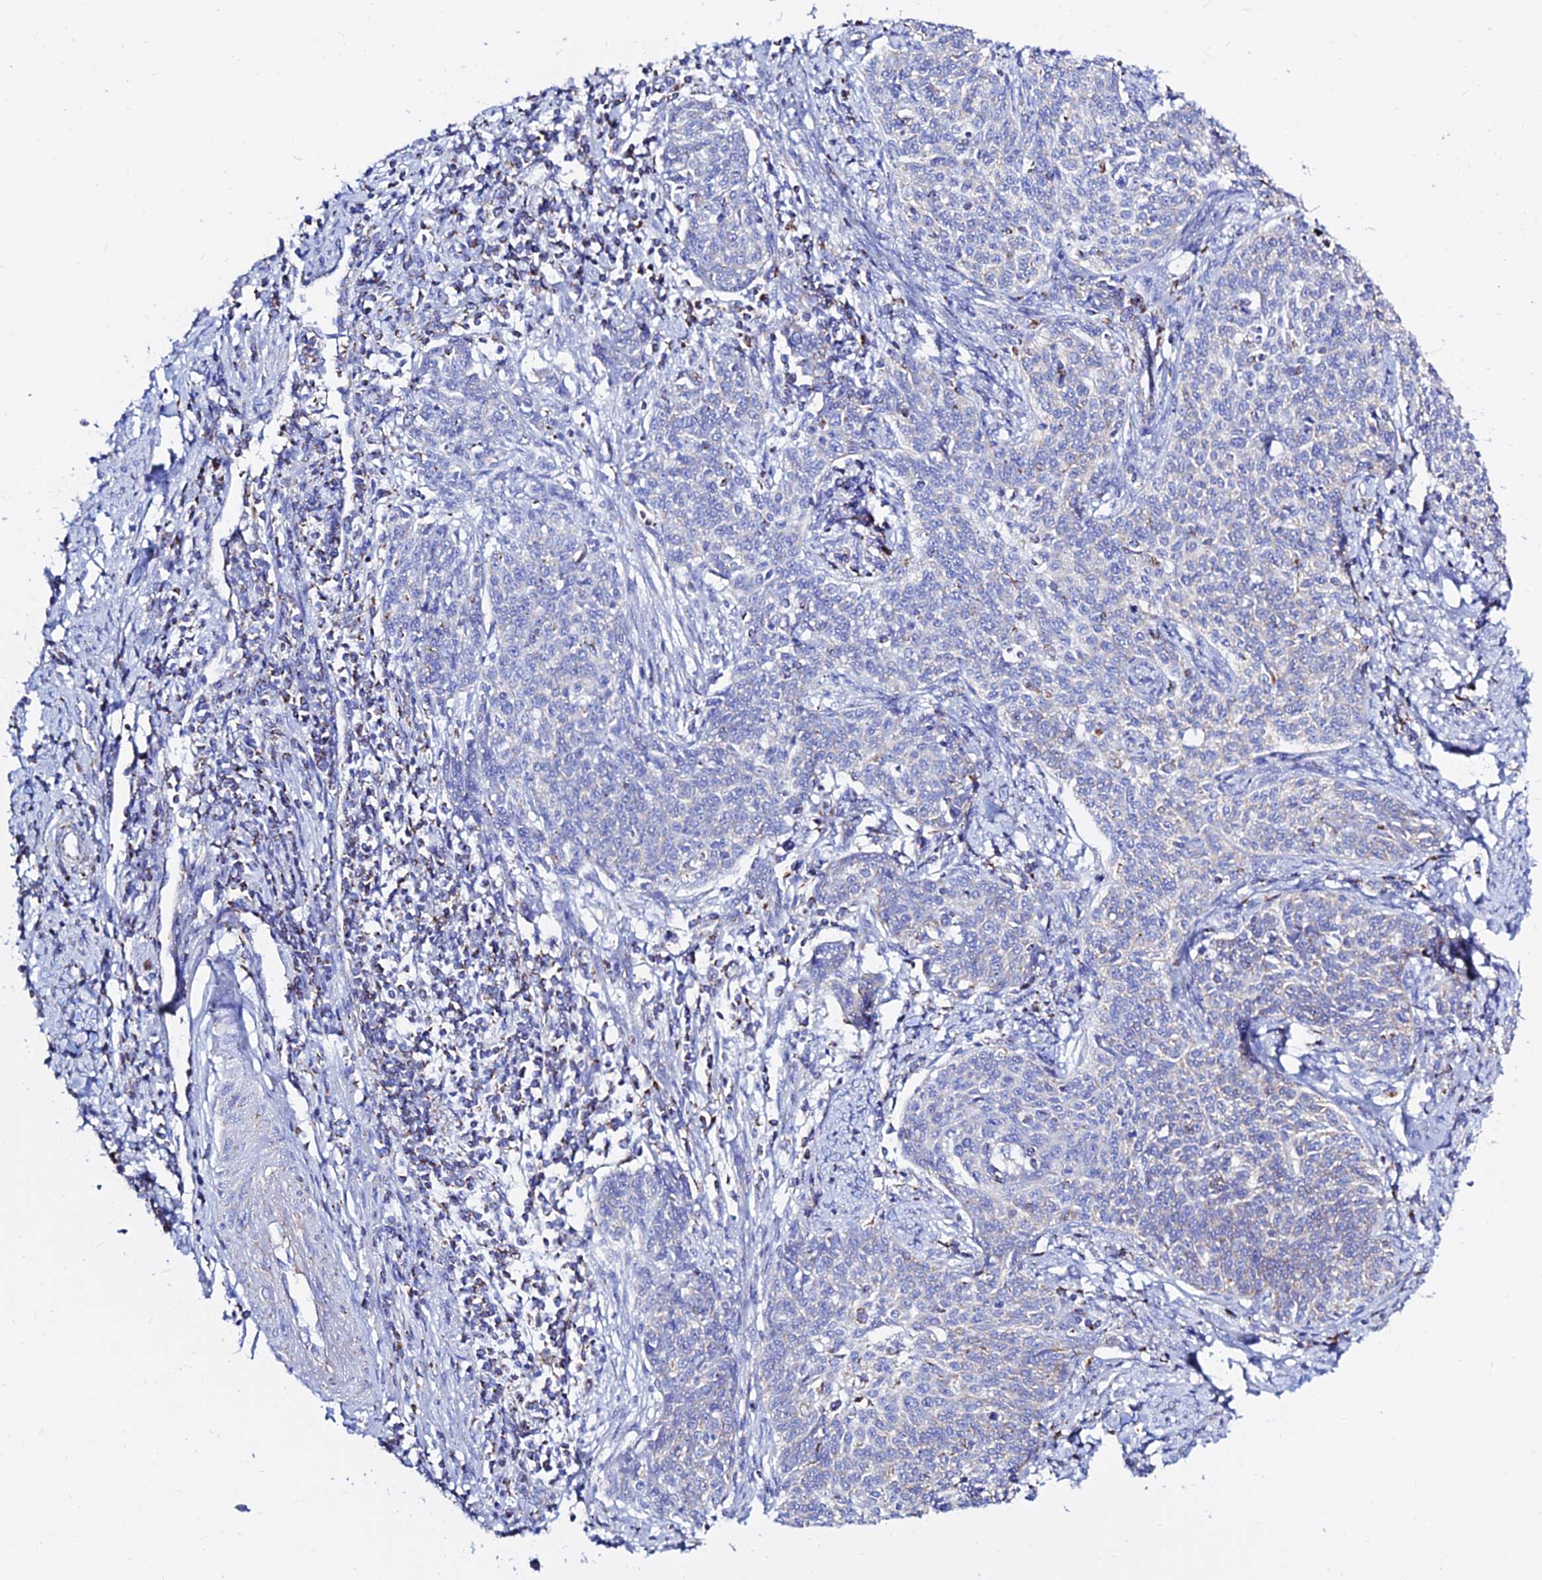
{"staining": {"intensity": "negative", "quantity": "none", "location": "none"}, "tissue": "cervical cancer", "cell_type": "Tumor cells", "image_type": "cancer", "snomed": [{"axis": "morphology", "description": "Squamous cell carcinoma, NOS"}, {"axis": "topography", "description": "Cervix"}], "caption": "DAB immunohistochemical staining of human cervical cancer exhibits no significant staining in tumor cells.", "gene": "MGST1", "patient": {"sex": "female", "age": 39}}